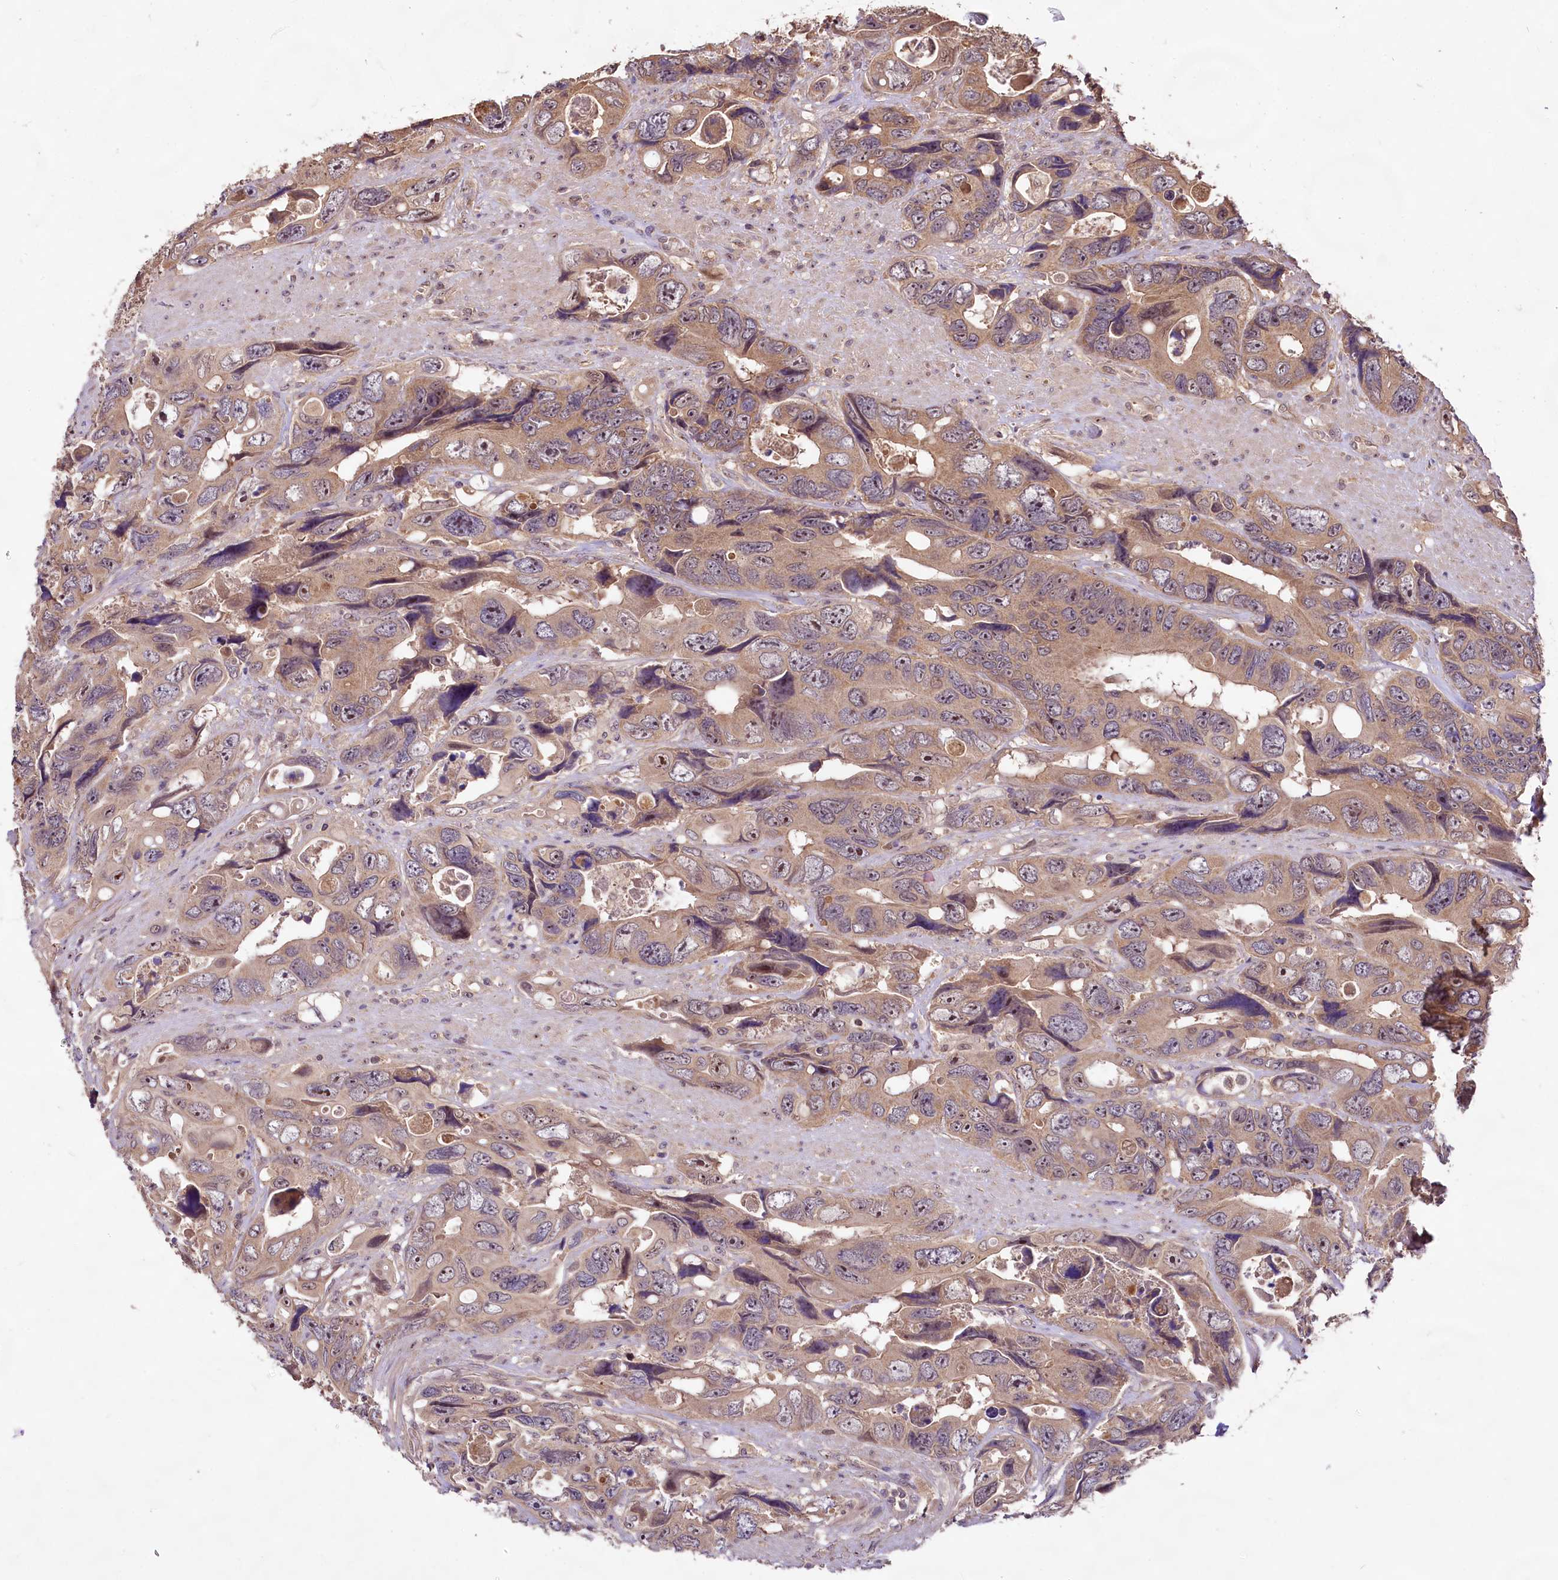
{"staining": {"intensity": "moderate", "quantity": "25%-75%", "location": "nuclear"}, "tissue": "colorectal cancer", "cell_type": "Tumor cells", "image_type": "cancer", "snomed": [{"axis": "morphology", "description": "Adenocarcinoma, NOS"}, {"axis": "topography", "description": "Rectum"}], "caption": "Immunohistochemistry image of colorectal adenocarcinoma stained for a protein (brown), which reveals medium levels of moderate nuclear staining in about 25%-75% of tumor cells.", "gene": "RRP8", "patient": {"sex": "male", "age": 57}}